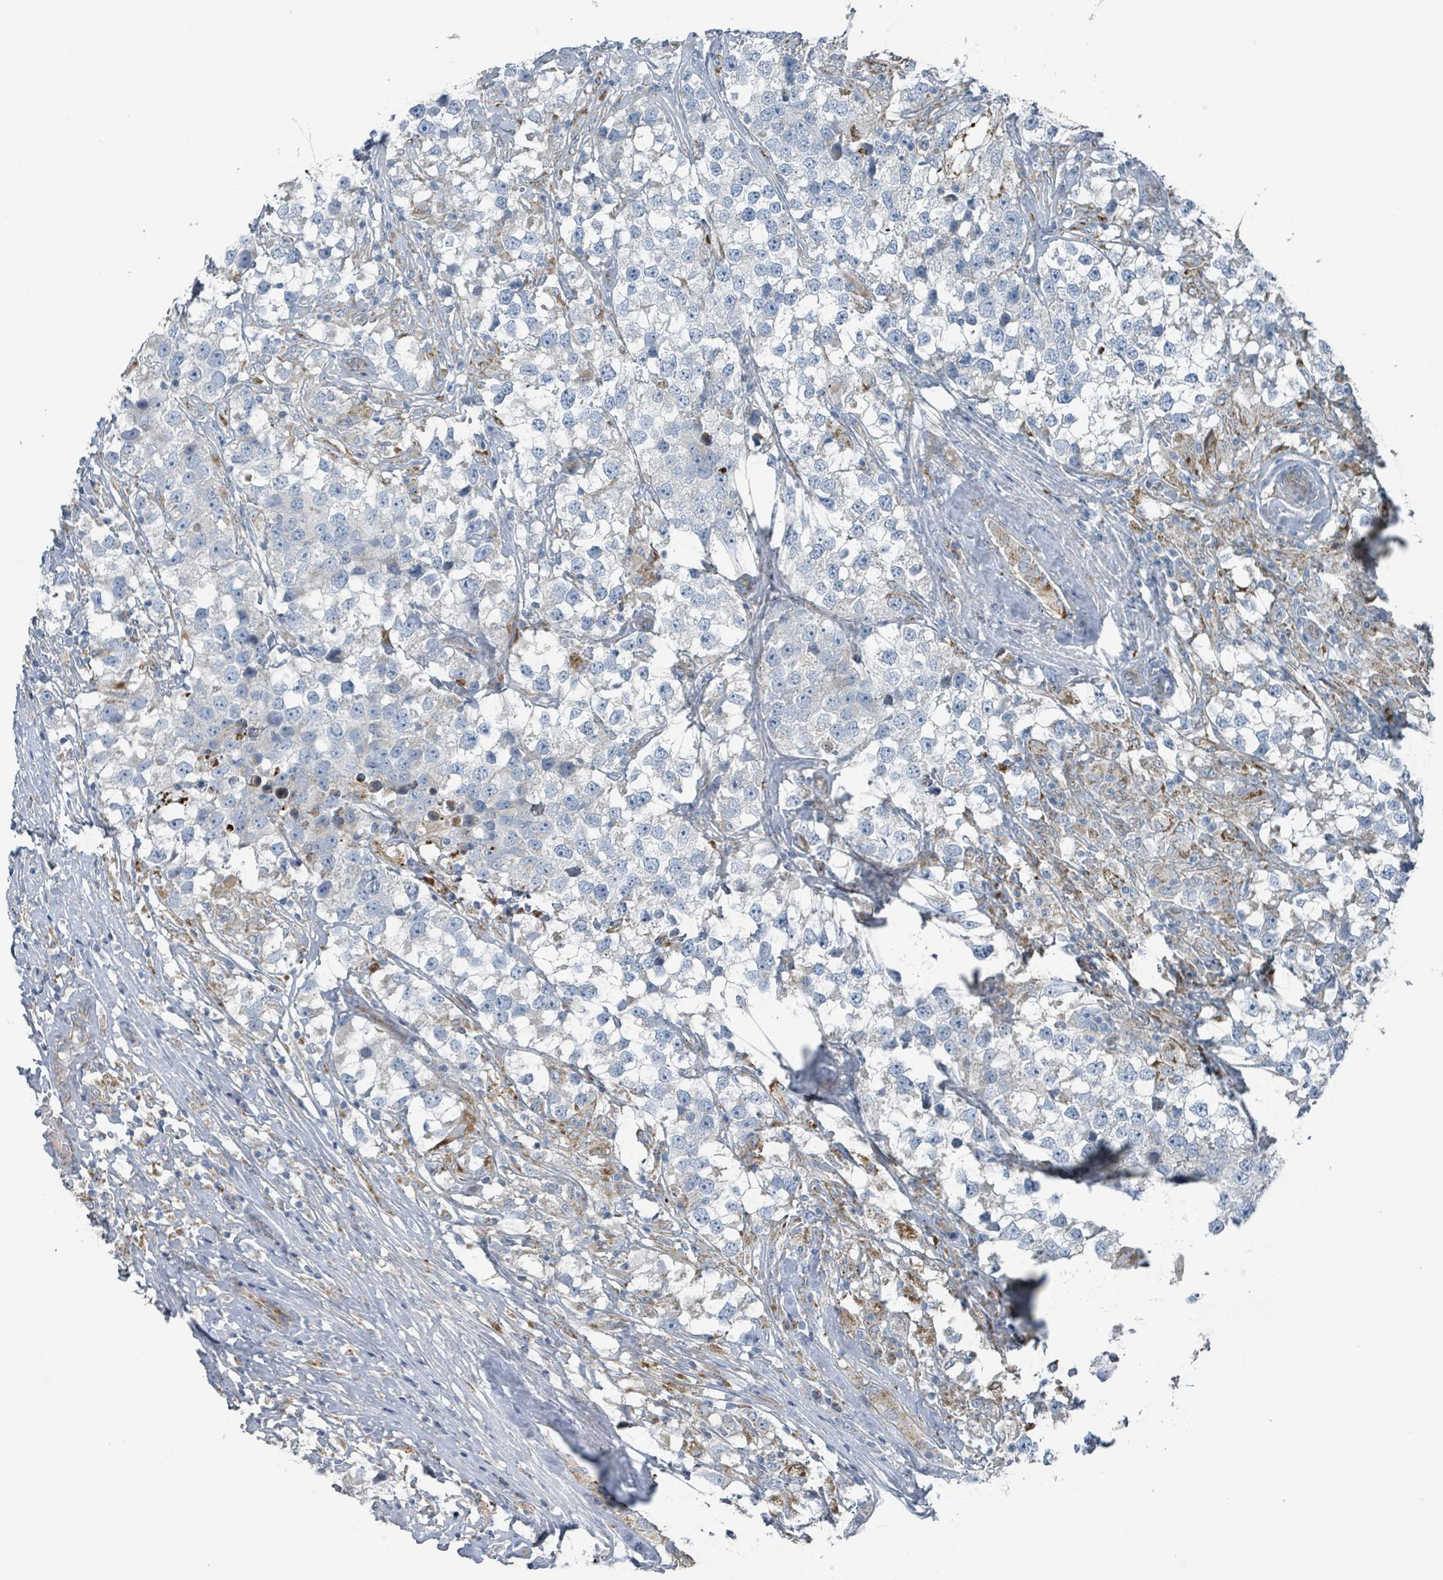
{"staining": {"intensity": "negative", "quantity": "none", "location": "none"}, "tissue": "testis cancer", "cell_type": "Tumor cells", "image_type": "cancer", "snomed": [{"axis": "morphology", "description": "Seminoma, NOS"}, {"axis": "topography", "description": "Testis"}], "caption": "The photomicrograph demonstrates no significant expression in tumor cells of testis cancer (seminoma).", "gene": "DIPK2A", "patient": {"sex": "male", "age": 46}}